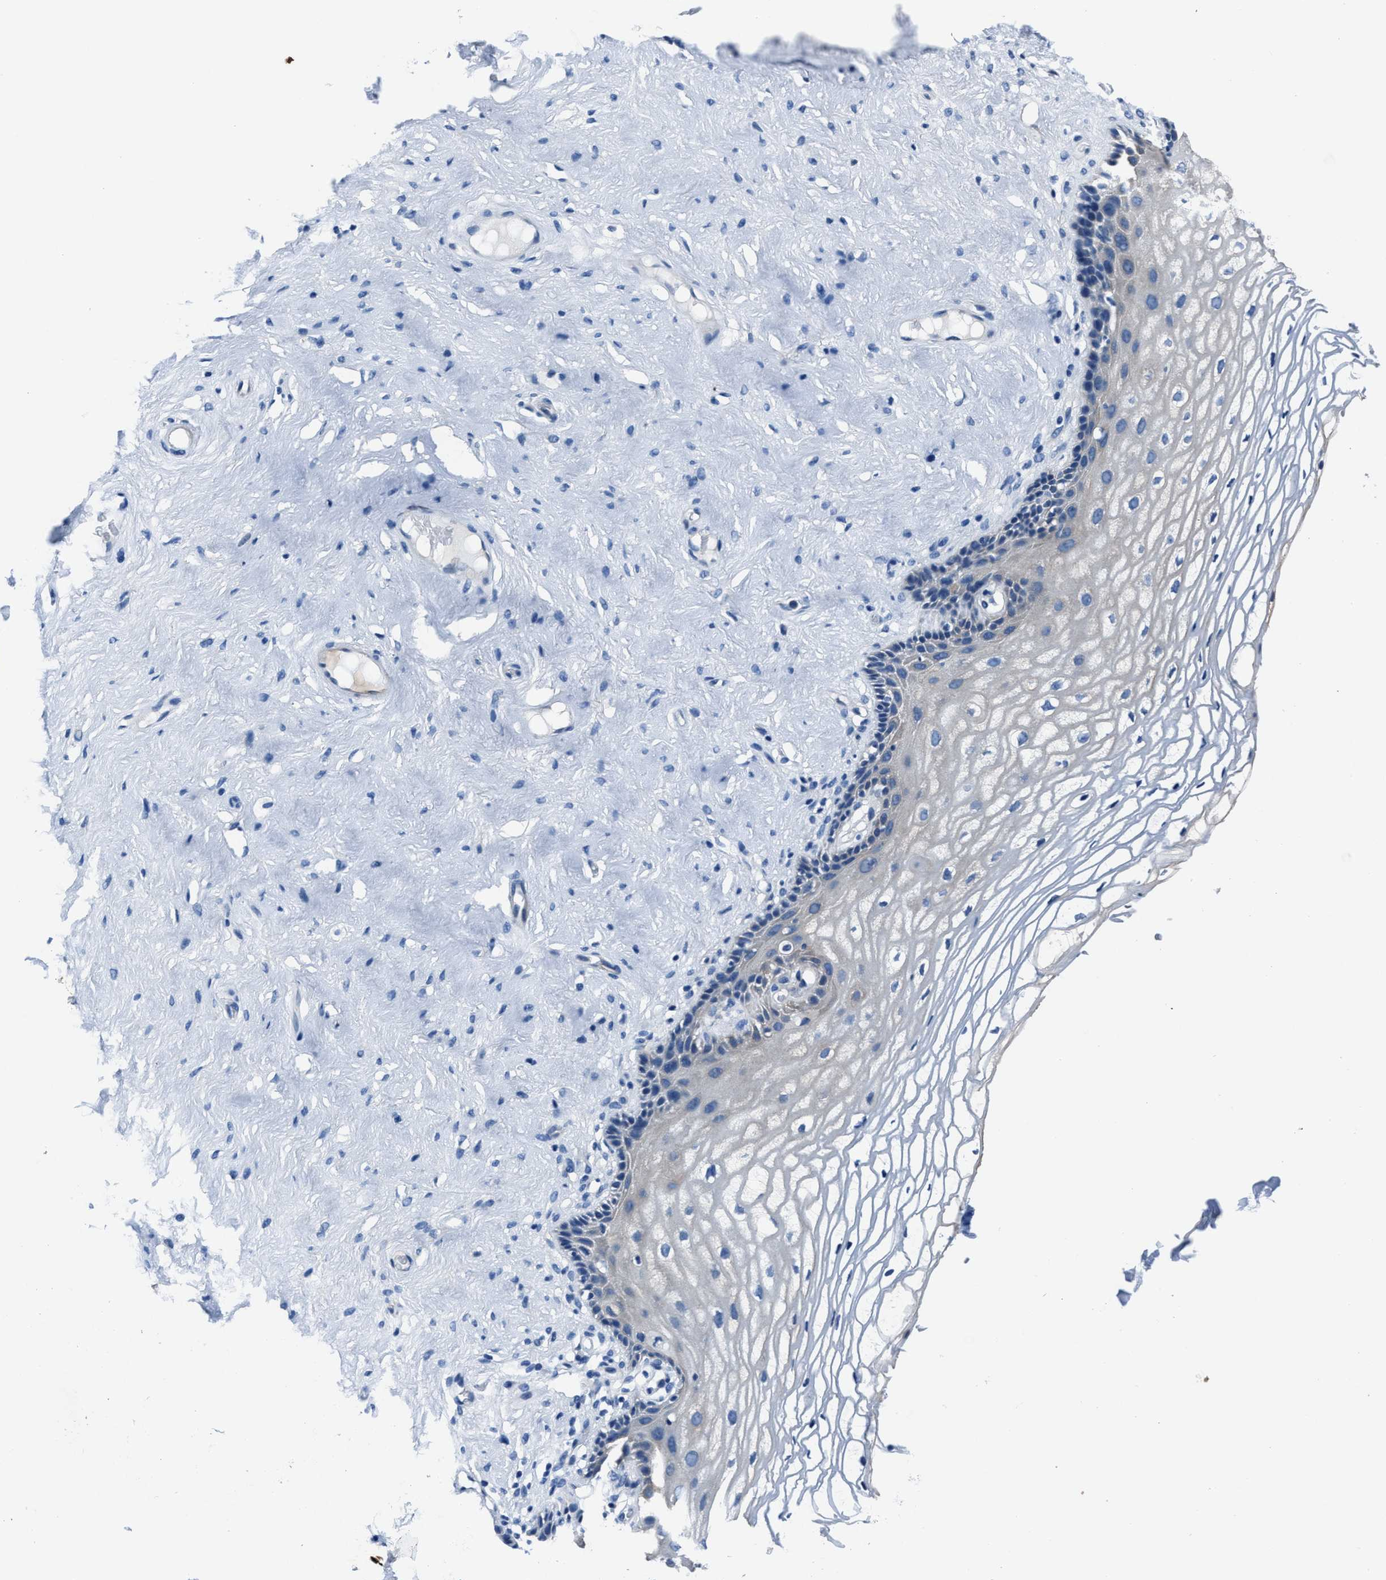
{"staining": {"intensity": "negative", "quantity": "none", "location": "none"}, "tissue": "vagina", "cell_type": "Squamous epithelial cells", "image_type": "normal", "snomed": [{"axis": "morphology", "description": "Normal tissue, NOS"}, {"axis": "morphology", "description": "Adenocarcinoma, NOS"}, {"axis": "topography", "description": "Rectum"}, {"axis": "topography", "description": "Vagina"}], "caption": "An image of vagina stained for a protein exhibits no brown staining in squamous epithelial cells.", "gene": "NACAD", "patient": {"sex": "female", "age": 71}}